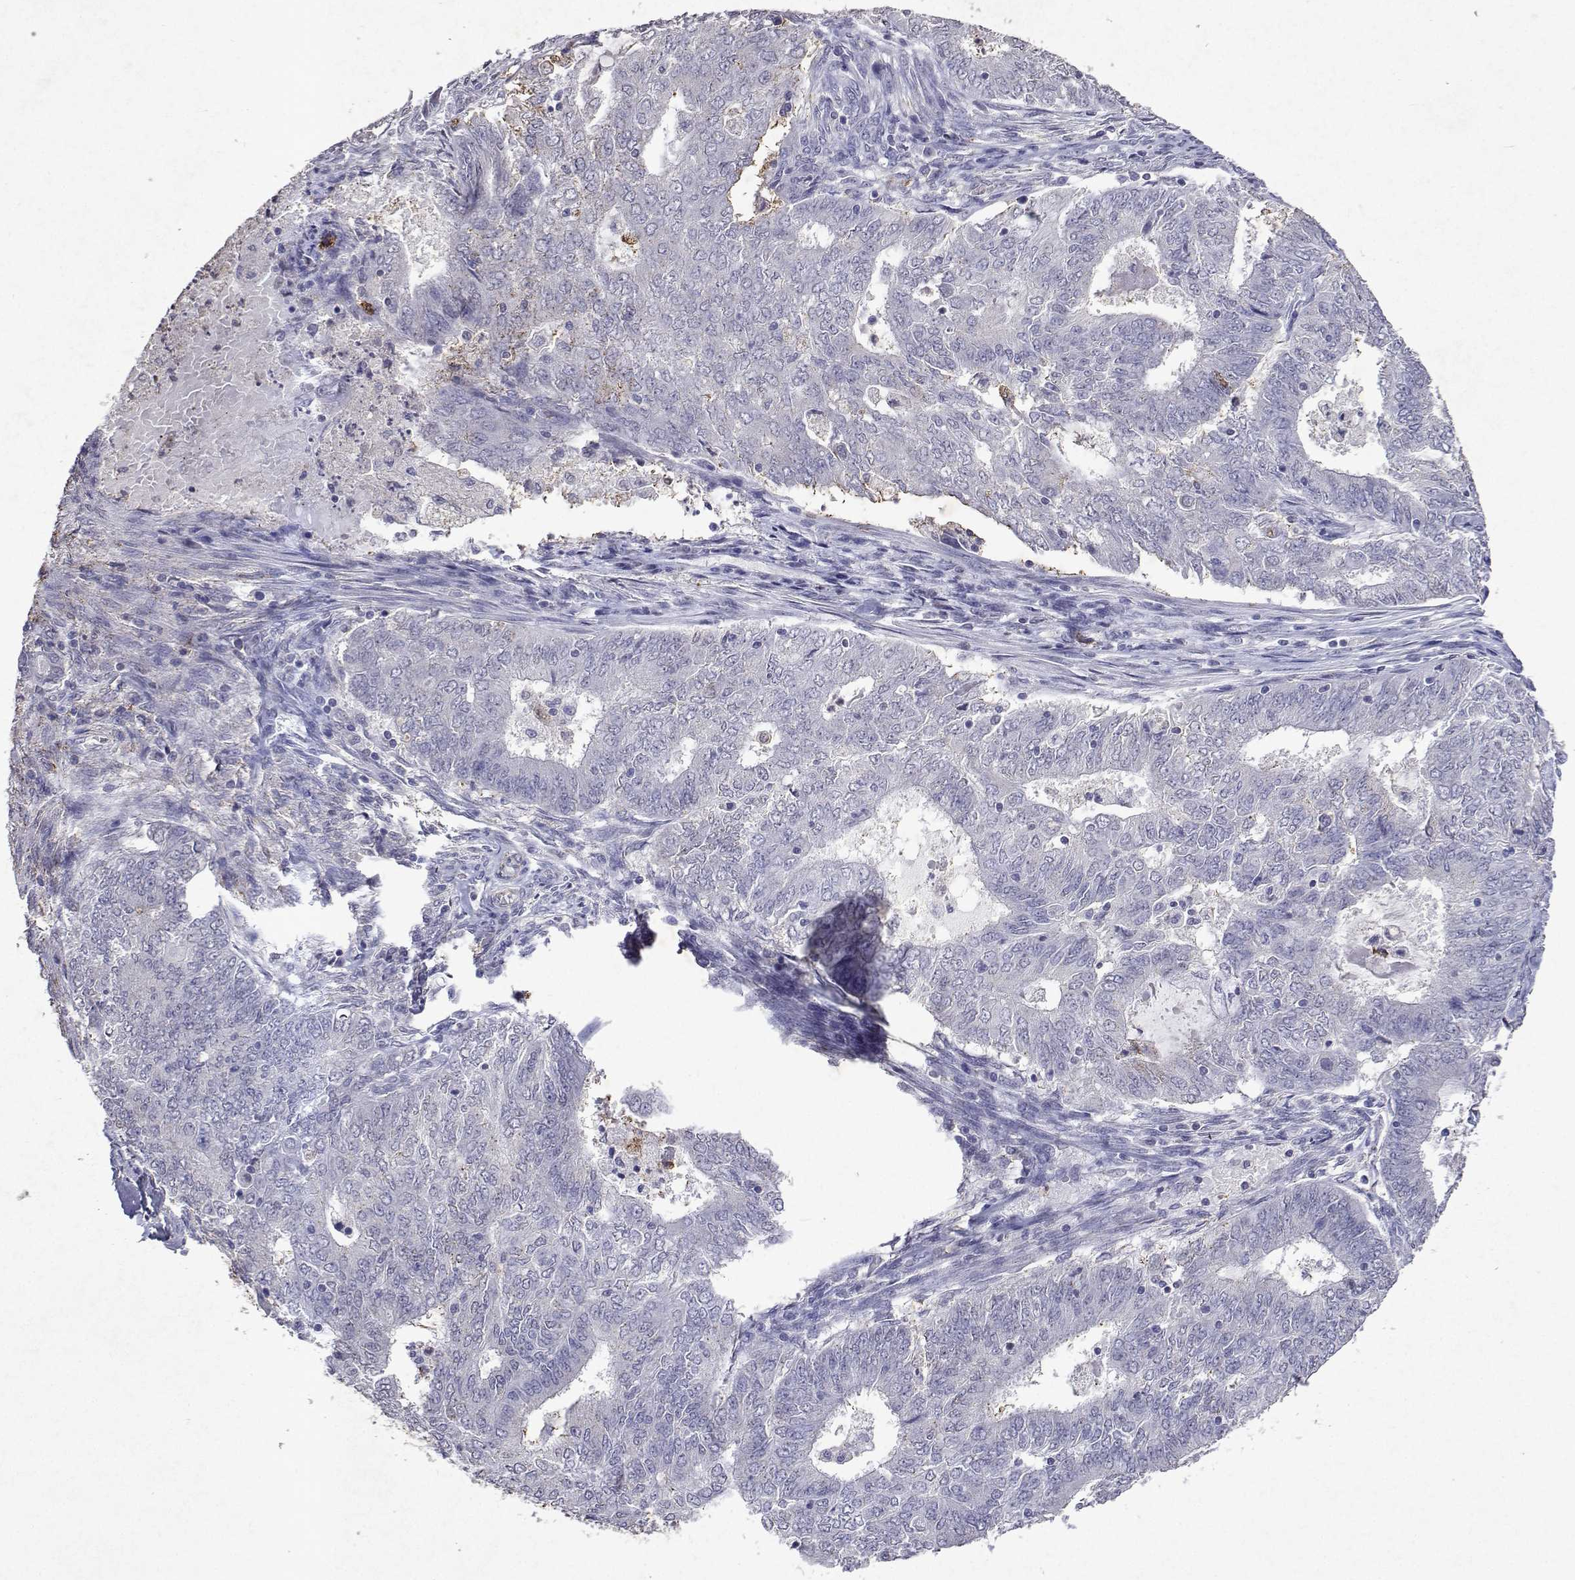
{"staining": {"intensity": "moderate", "quantity": "<25%", "location": "cytoplasmic/membranous"}, "tissue": "endometrial cancer", "cell_type": "Tumor cells", "image_type": "cancer", "snomed": [{"axis": "morphology", "description": "Adenocarcinoma, NOS"}, {"axis": "topography", "description": "Endometrium"}], "caption": "High-power microscopy captured an IHC histopathology image of endometrial cancer (adenocarcinoma), revealing moderate cytoplasmic/membranous positivity in approximately <25% of tumor cells.", "gene": "DUSP28", "patient": {"sex": "female", "age": 62}}